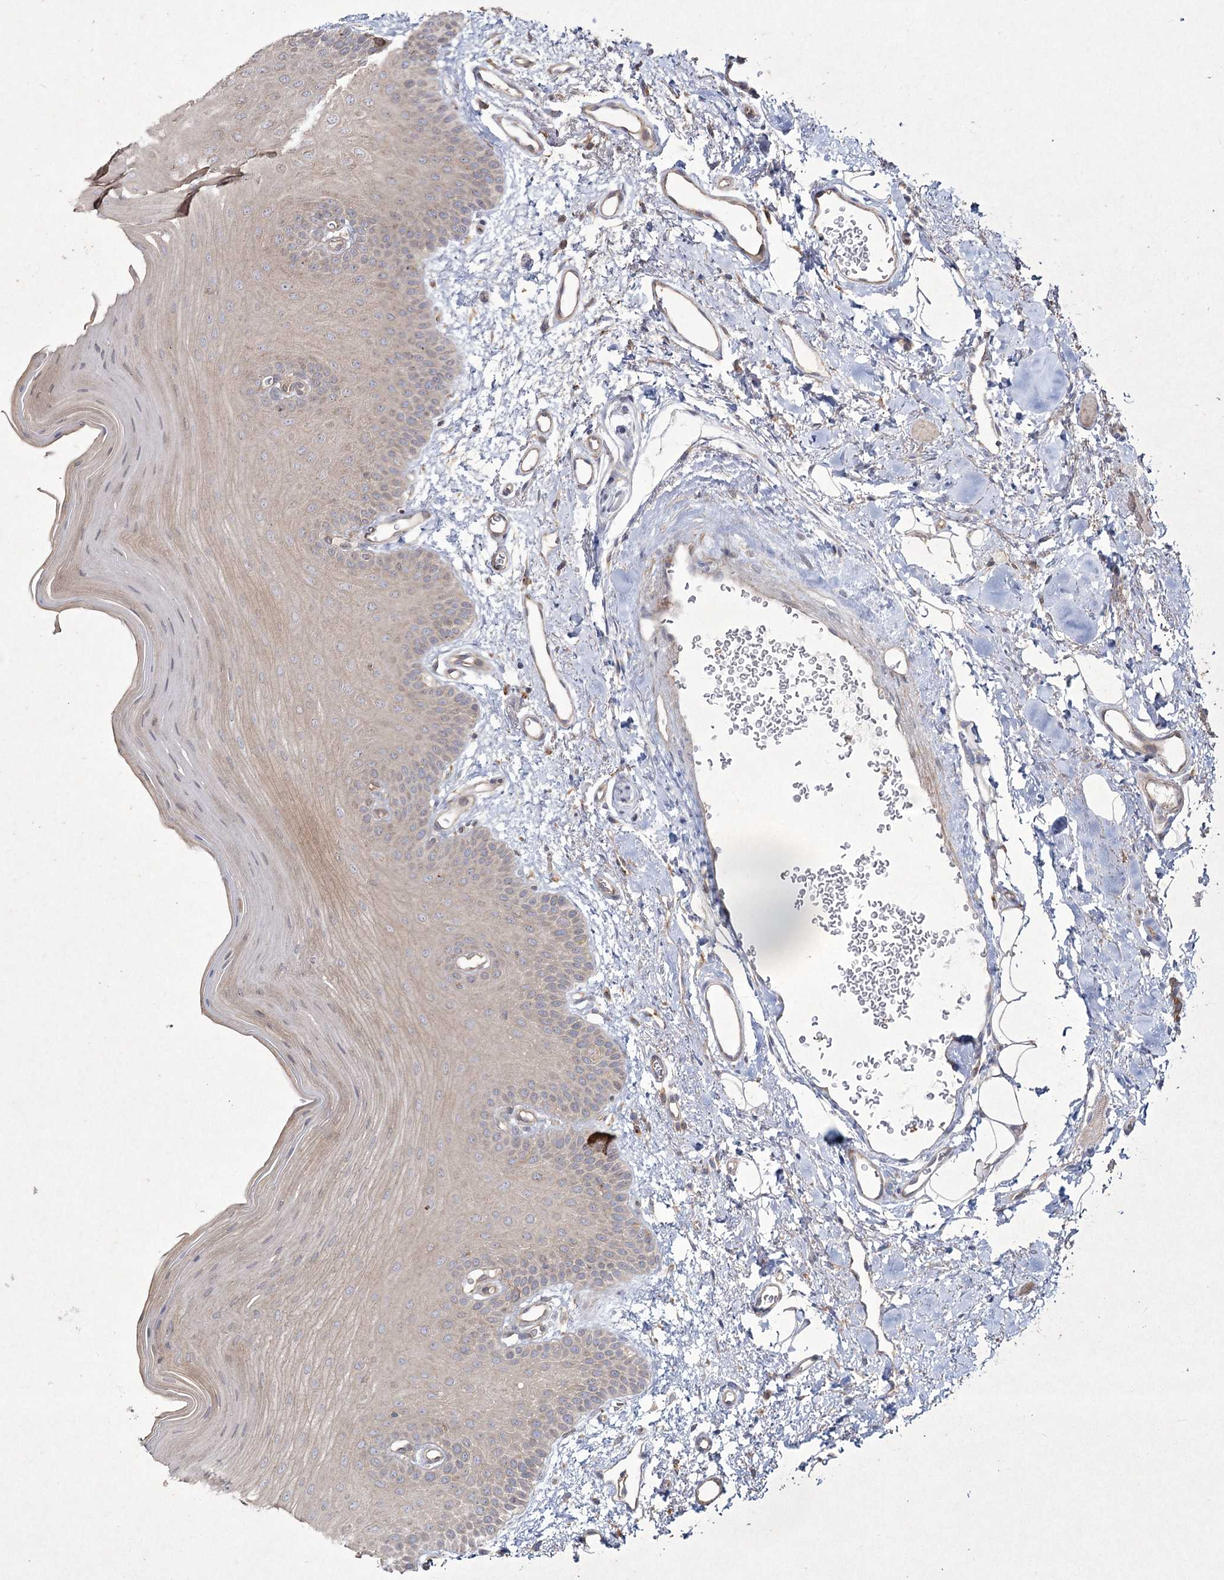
{"staining": {"intensity": "weak", "quantity": "<25%", "location": "cytoplasmic/membranous"}, "tissue": "oral mucosa", "cell_type": "Squamous epithelial cells", "image_type": "normal", "snomed": [{"axis": "morphology", "description": "Normal tissue, NOS"}, {"axis": "topography", "description": "Oral tissue"}], "caption": "This is an IHC photomicrograph of normal human oral mucosa. There is no positivity in squamous epithelial cells.", "gene": "SH3TC1", "patient": {"sex": "male", "age": 68}}